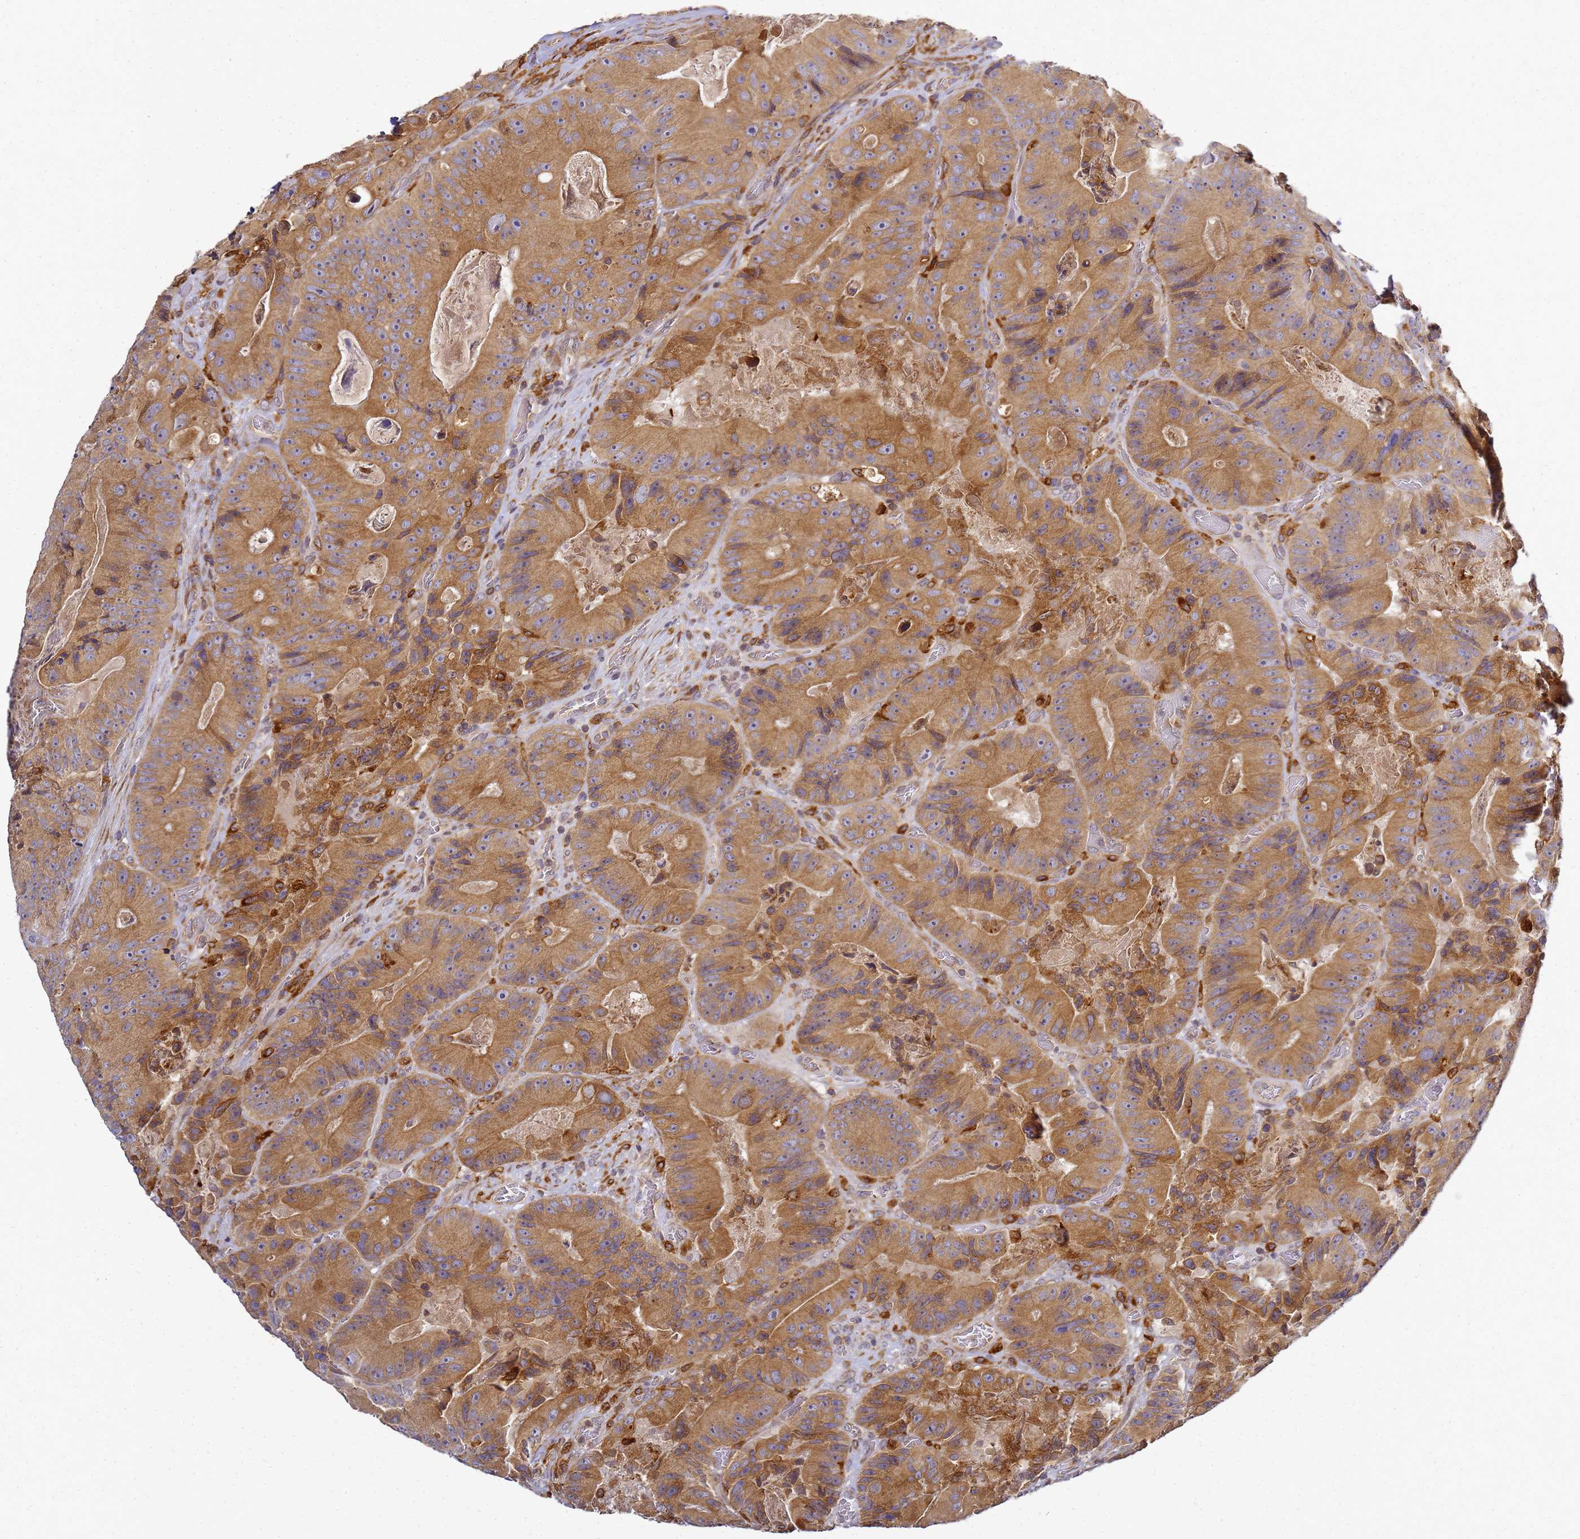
{"staining": {"intensity": "moderate", "quantity": ">75%", "location": "cytoplasmic/membranous"}, "tissue": "colorectal cancer", "cell_type": "Tumor cells", "image_type": "cancer", "snomed": [{"axis": "morphology", "description": "Adenocarcinoma, NOS"}, {"axis": "topography", "description": "Colon"}], "caption": "Colorectal adenocarcinoma was stained to show a protein in brown. There is medium levels of moderate cytoplasmic/membranous positivity in about >75% of tumor cells.", "gene": "ADPGK", "patient": {"sex": "female", "age": 86}}